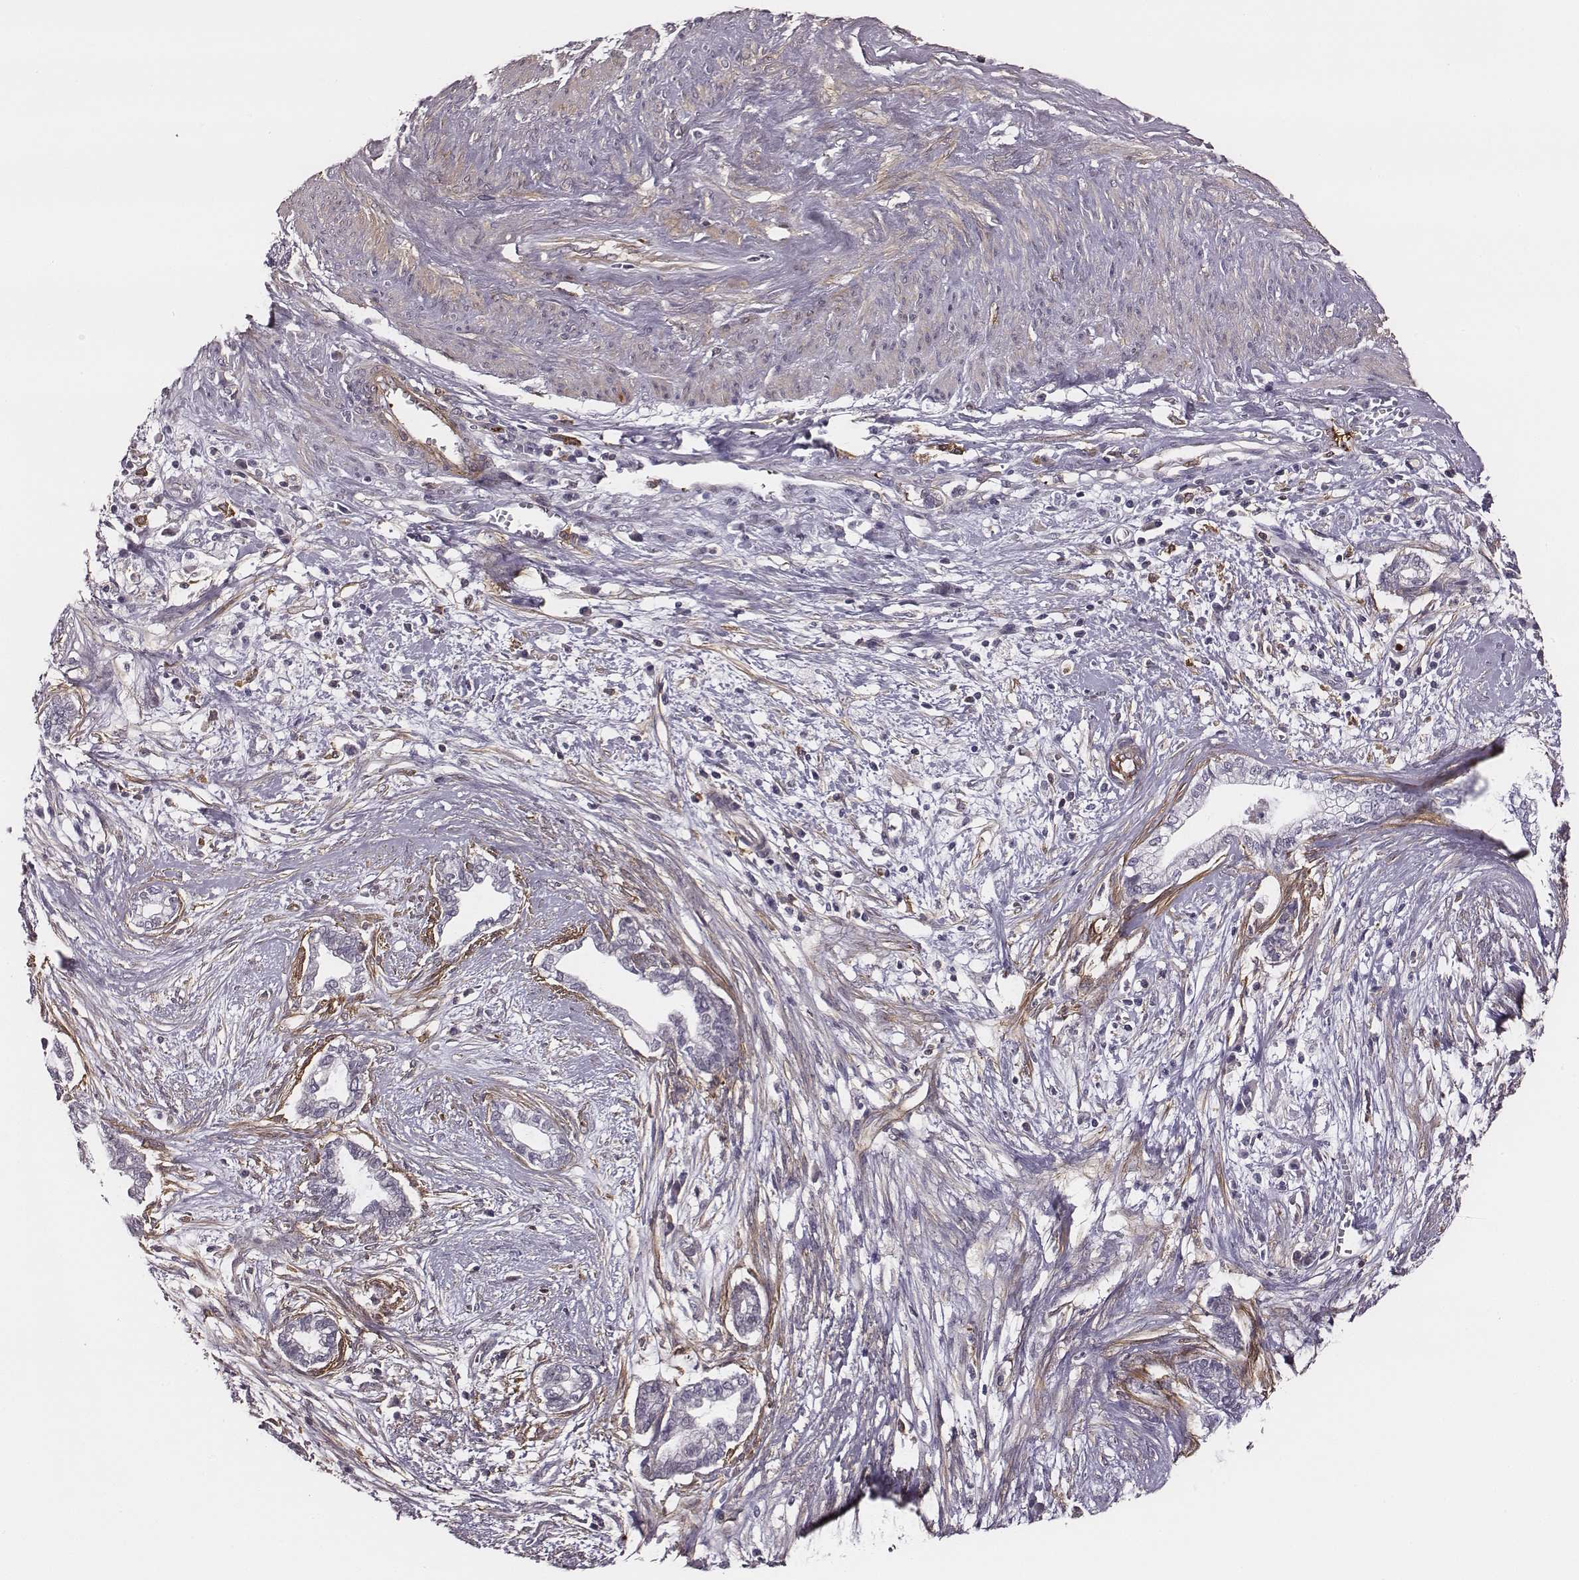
{"staining": {"intensity": "negative", "quantity": "none", "location": "none"}, "tissue": "cervical cancer", "cell_type": "Tumor cells", "image_type": "cancer", "snomed": [{"axis": "morphology", "description": "Adenocarcinoma, NOS"}, {"axis": "topography", "description": "Cervix"}], "caption": "IHC histopathology image of neoplastic tissue: human cervical adenocarcinoma stained with DAB reveals no significant protein expression in tumor cells. Brightfield microscopy of immunohistochemistry stained with DAB (3,3'-diaminobenzidine) (brown) and hematoxylin (blue), captured at high magnification.", "gene": "ZYX", "patient": {"sex": "female", "age": 62}}